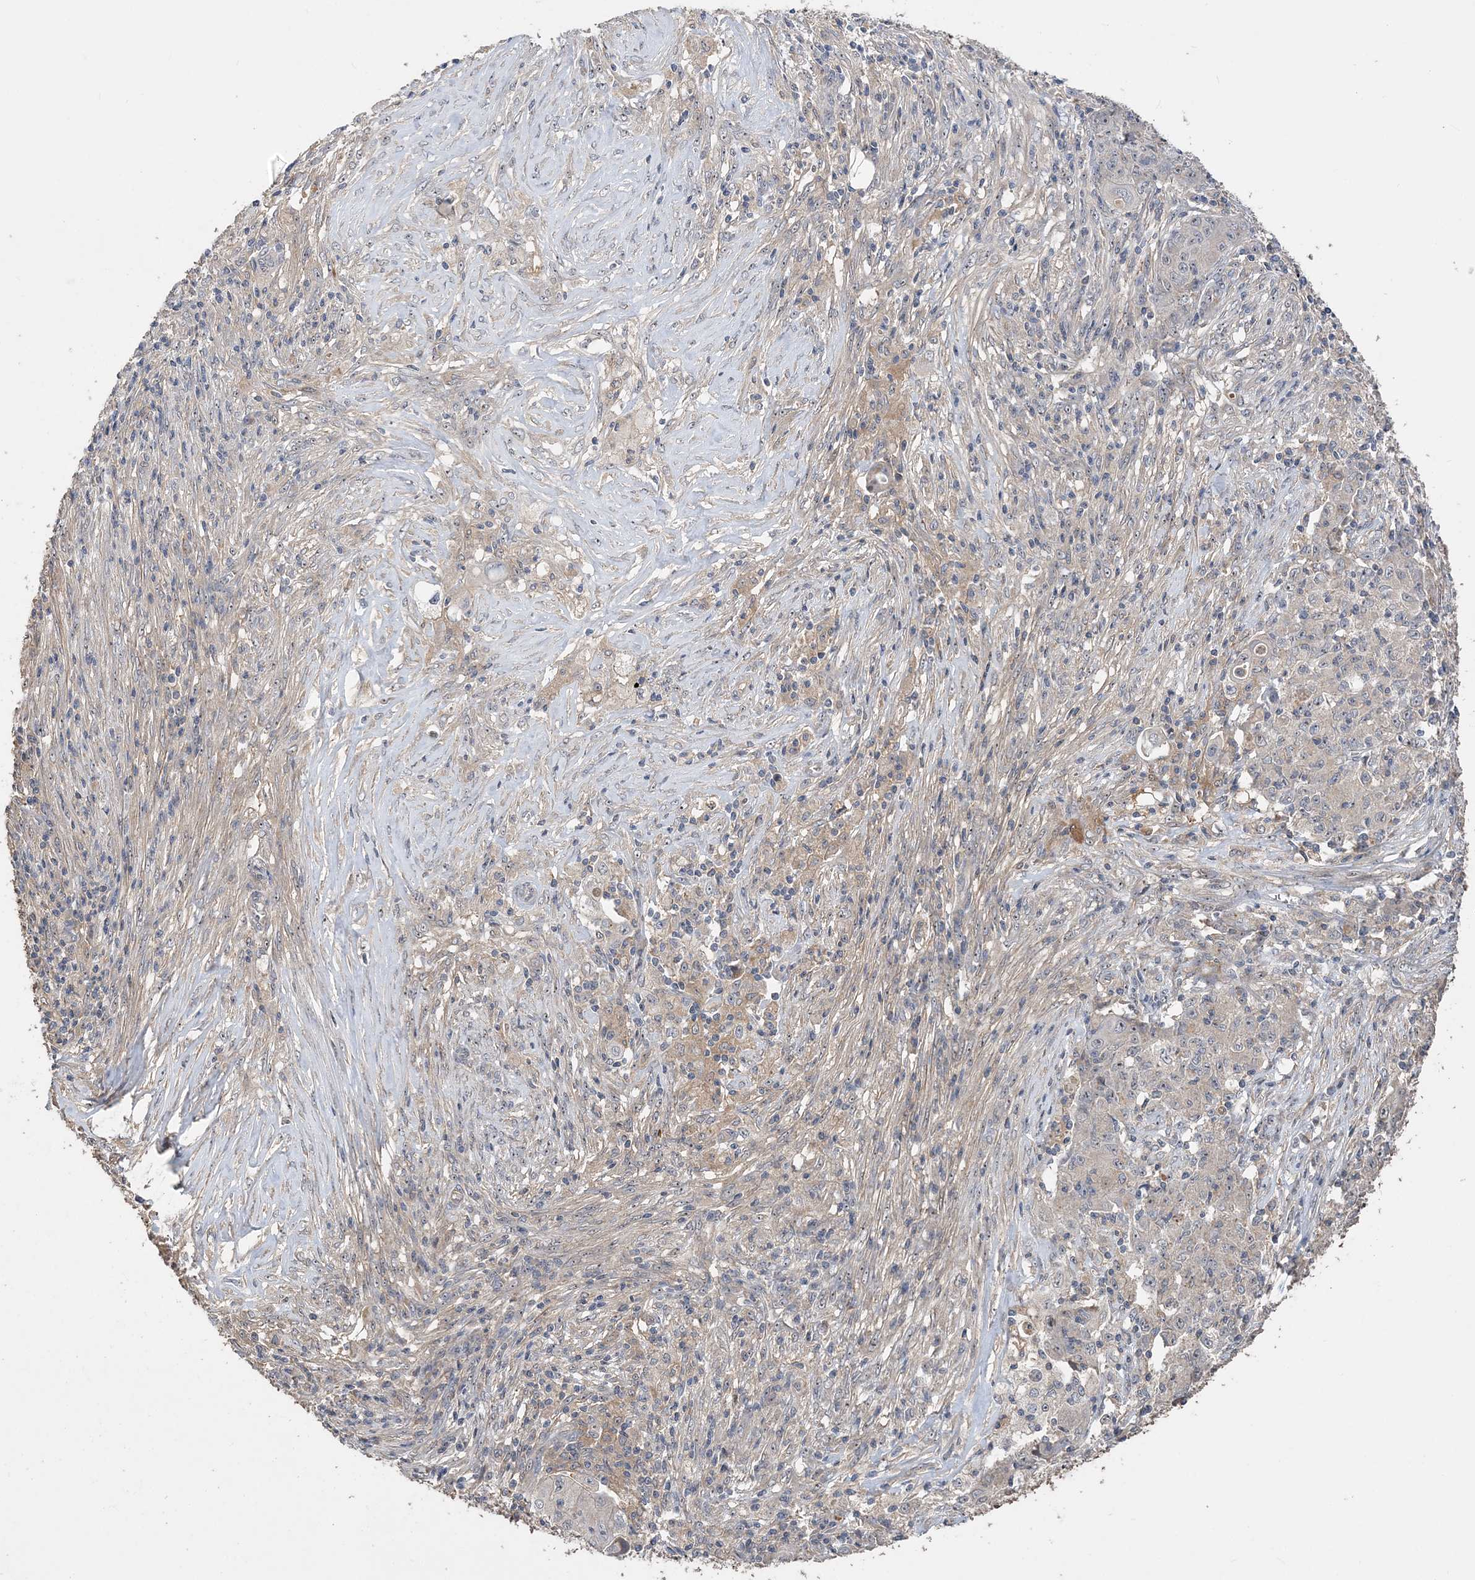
{"staining": {"intensity": "weak", "quantity": "<25%", "location": "nuclear"}, "tissue": "ovarian cancer", "cell_type": "Tumor cells", "image_type": "cancer", "snomed": [{"axis": "morphology", "description": "Carcinoma, endometroid"}, {"axis": "topography", "description": "Ovary"}], "caption": "A high-resolution micrograph shows IHC staining of ovarian cancer, which exhibits no significant expression in tumor cells. The staining was performed using DAB to visualize the protein expression in brown, while the nuclei were stained in blue with hematoxylin (Magnification: 20x).", "gene": "GRINA", "patient": {"sex": "female", "age": 42}}